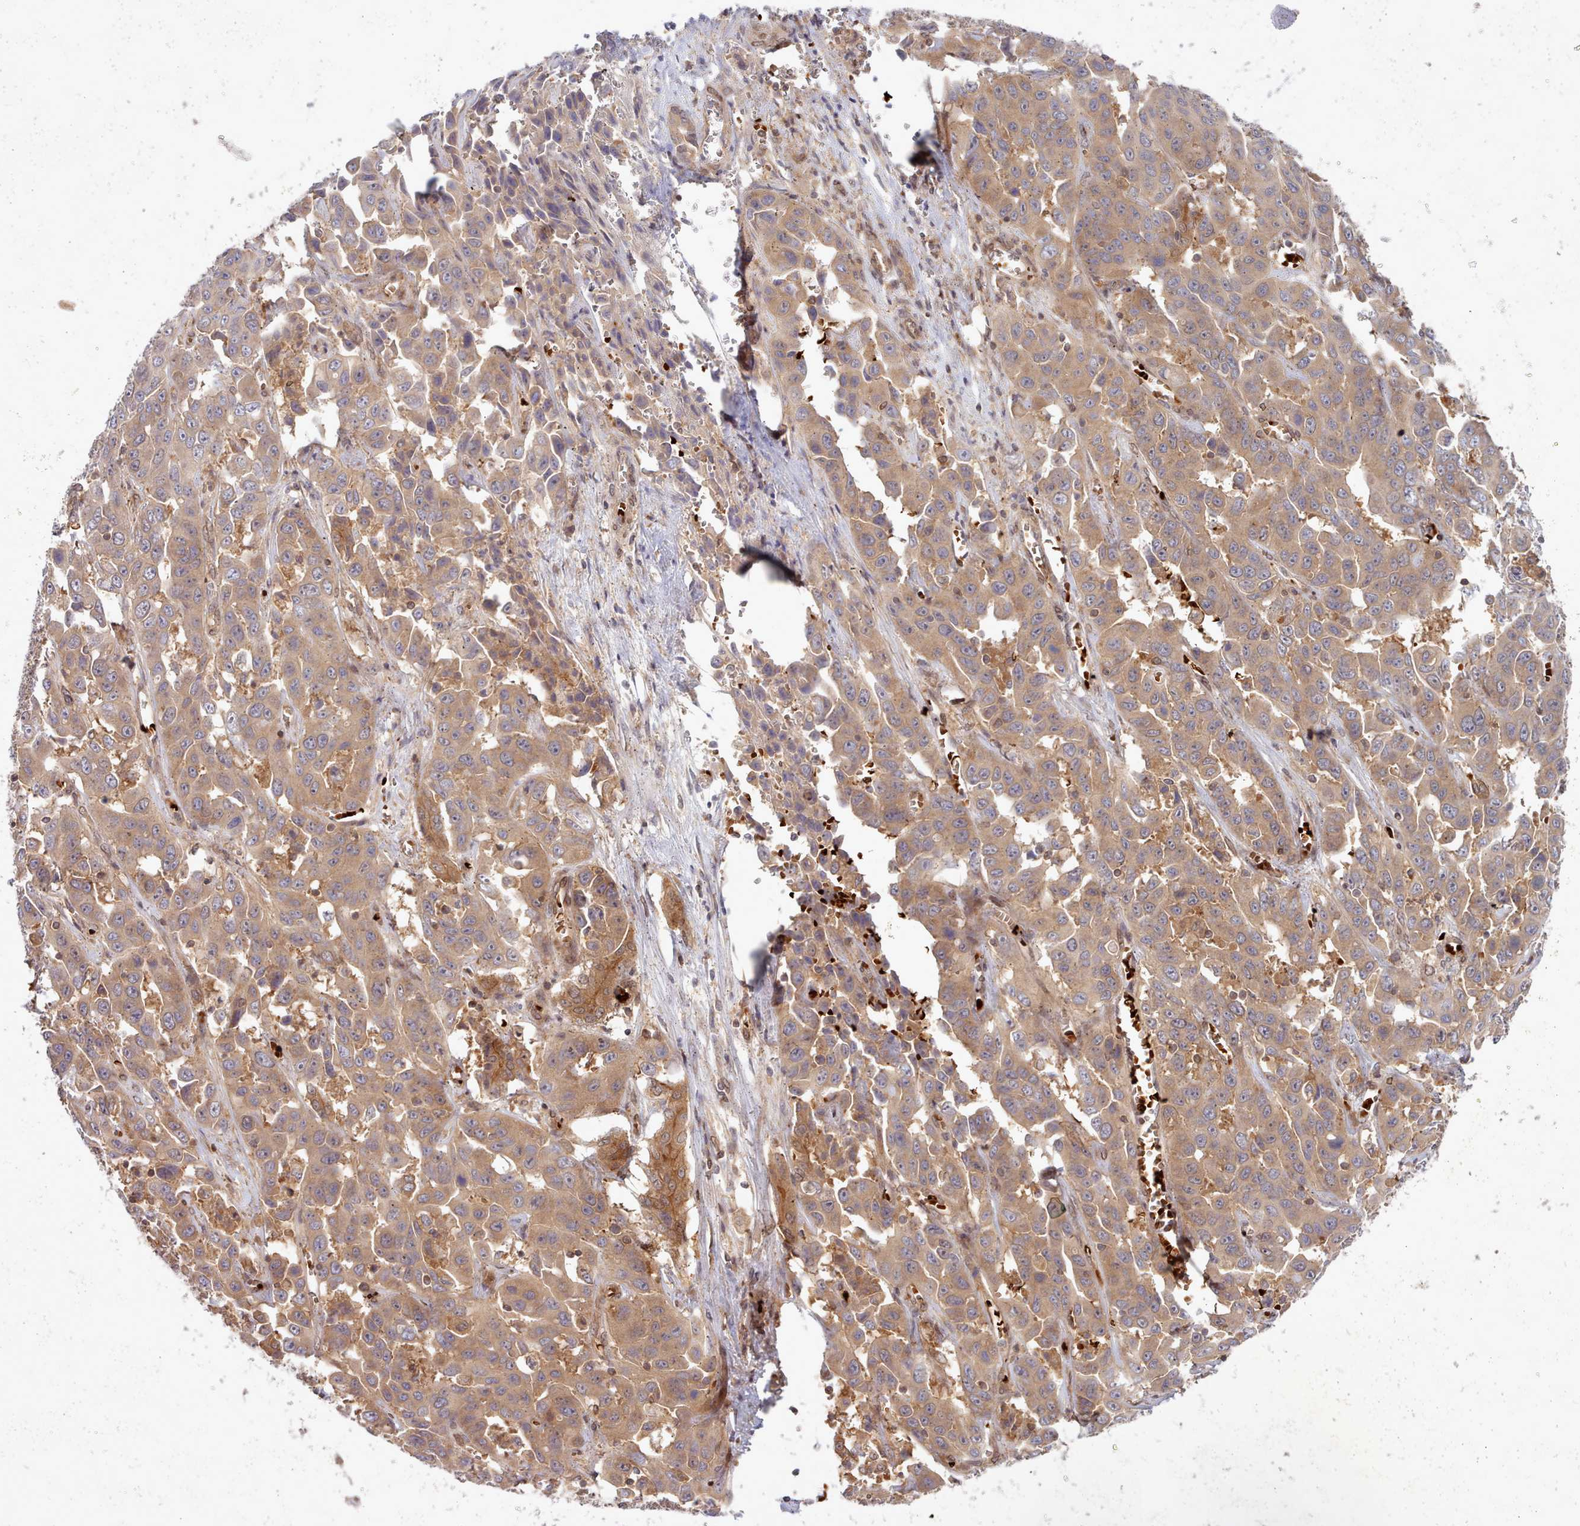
{"staining": {"intensity": "moderate", "quantity": ">75%", "location": "cytoplasmic/membranous"}, "tissue": "liver cancer", "cell_type": "Tumor cells", "image_type": "cancer", "snomed": [{"axis": "morphology", "description": "Cholangiocarcinoma"}, {"axis": "topography", "description": "Liver"}], "caption": "Immunohistochemistry photomicrograph of liver cholangiocarcinoma stained for a protein (brown), which displays medium levels of moderate cytoplasmic/membranous staining in about >75% of tumor cells.", "gene": "UBE2G1", "patient": {"sex": "female", "age": 52}}